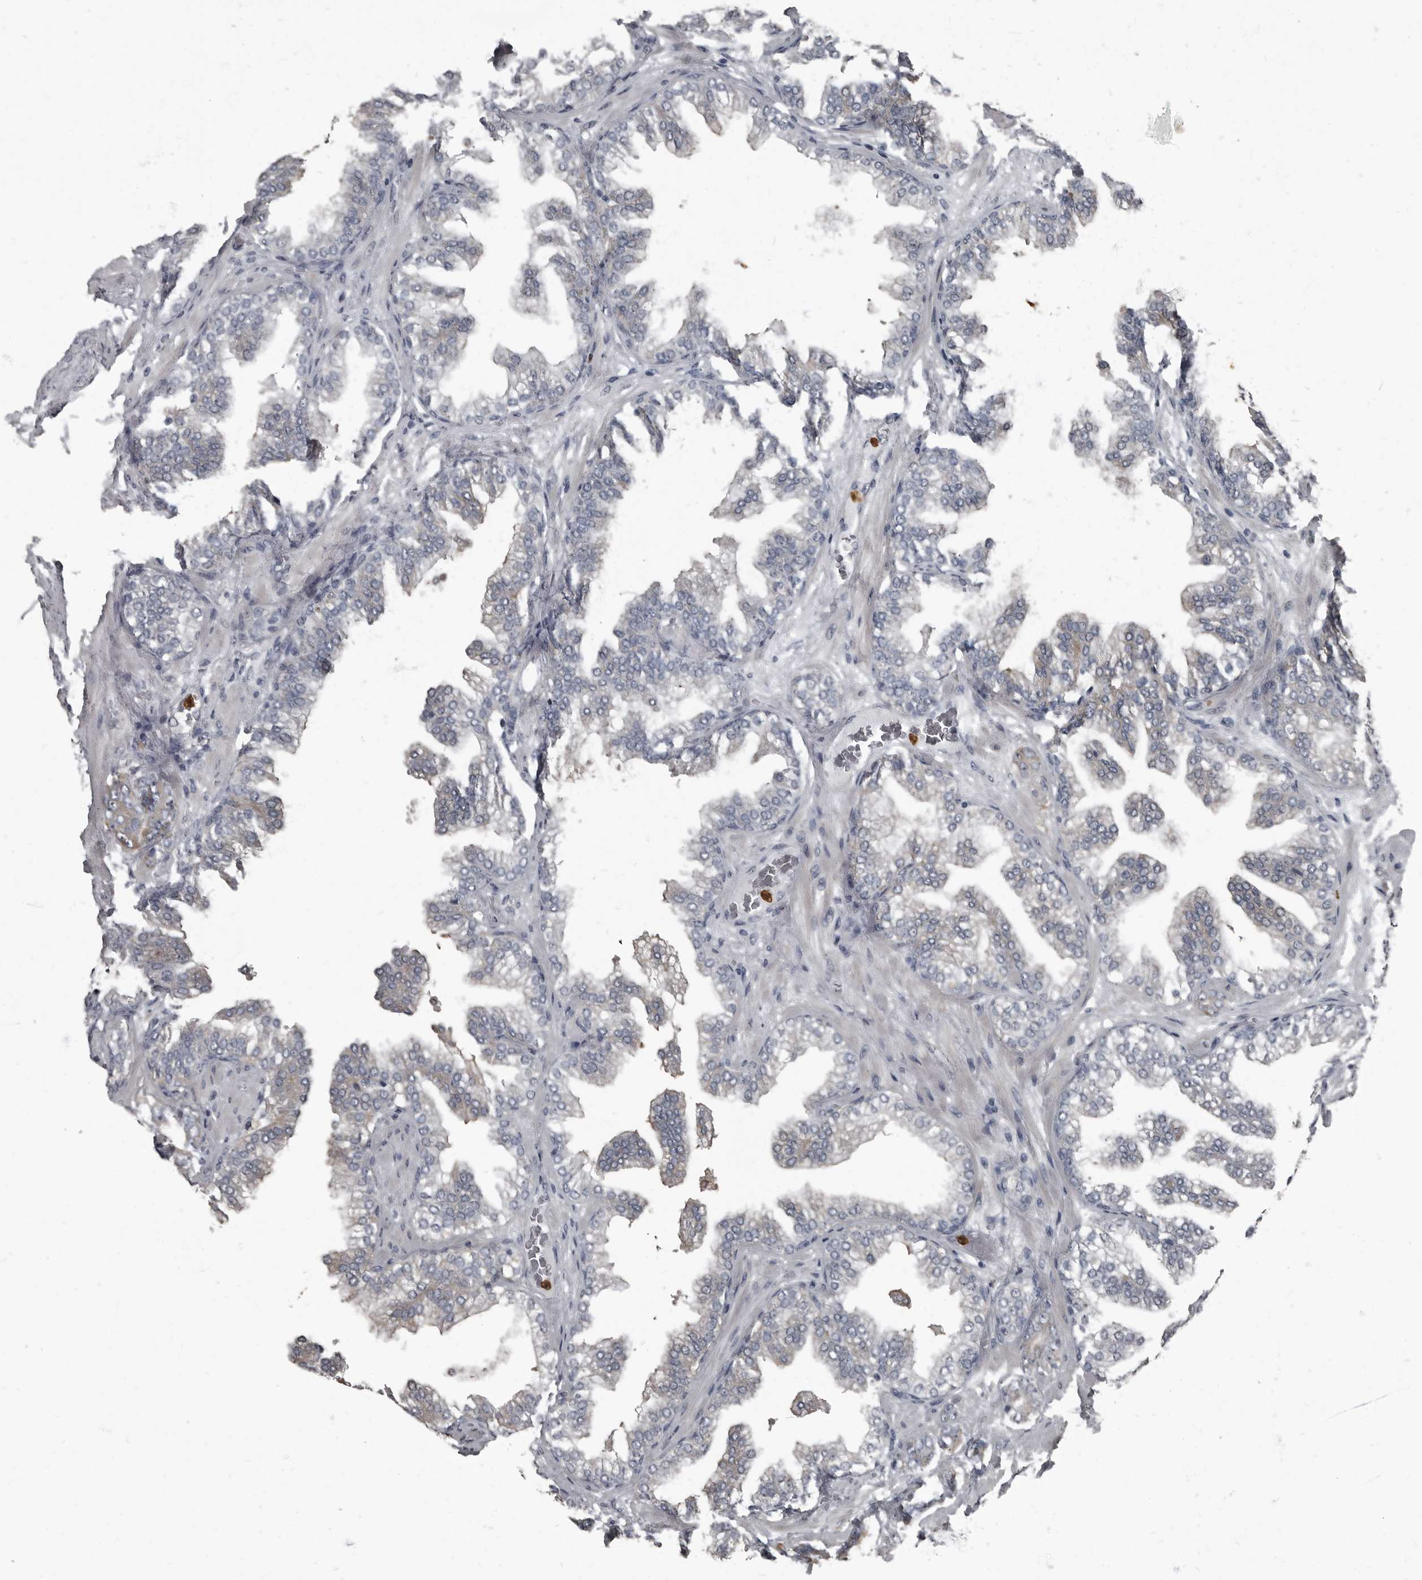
{"staining": {"intensity": "weak", "quantity": "<25%", "location": "cytoplasmic/membranous"}, "tissue": "prostate cancer", "cell_type": "Tumor cells", "image_type": "cancer", "snomed": [{"axis": "morphology", "description": "Adenocarcinoma, High grade"}, {"axis": "topography", "description": "Prostate"}], "caption": "Micrograph shows no significant protein staining in tumor cells of prostate cancer.", "gene": "TPD52L1", "patient": {"sex": "male", "age": 58}}